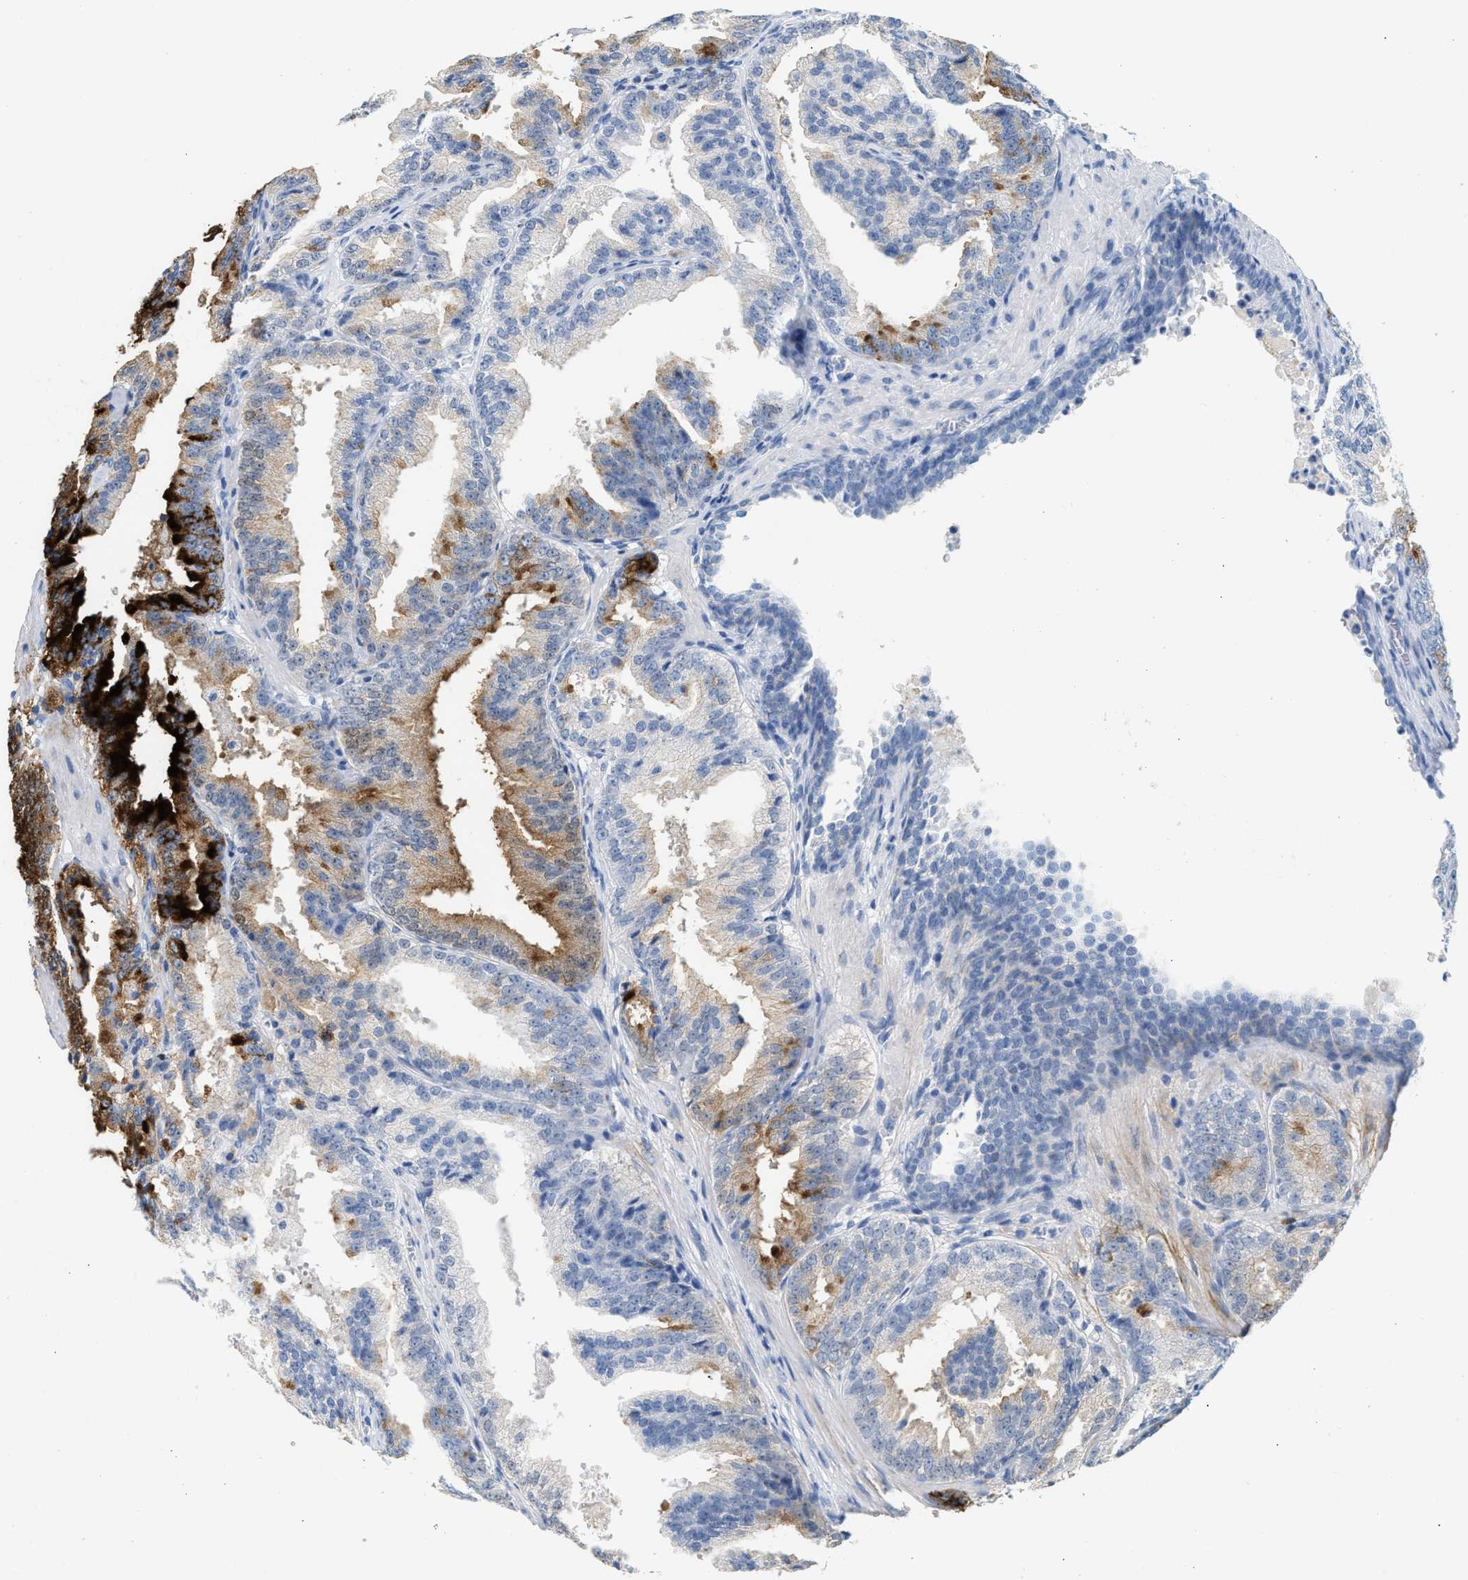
{"staining": {"intensity": "moderate", "quantity": "<25%", "location": "cytoplasmic/membranous"}, "tissue": "prostate cancer", "cell_type": "Tumor cells", "image_type": "cancer", "snomed": [{"axis": "morphology", "description": "Adenocarcinoma, High grade"}, {"axis": "topography", "description": "Prostate"}], "caption": "Protein expression analysis of prostate cancer (high-grade adenocarcinoma) shows moderate cytoplasmic/membranous positivity in about <25% of tumor cells. (Stains: DAB in brown, nuclei in blue, Microscopy: brightfield microscopy at high magnification).", "gene": "TNR", "patient": {"sex": "male", "age": 61}}